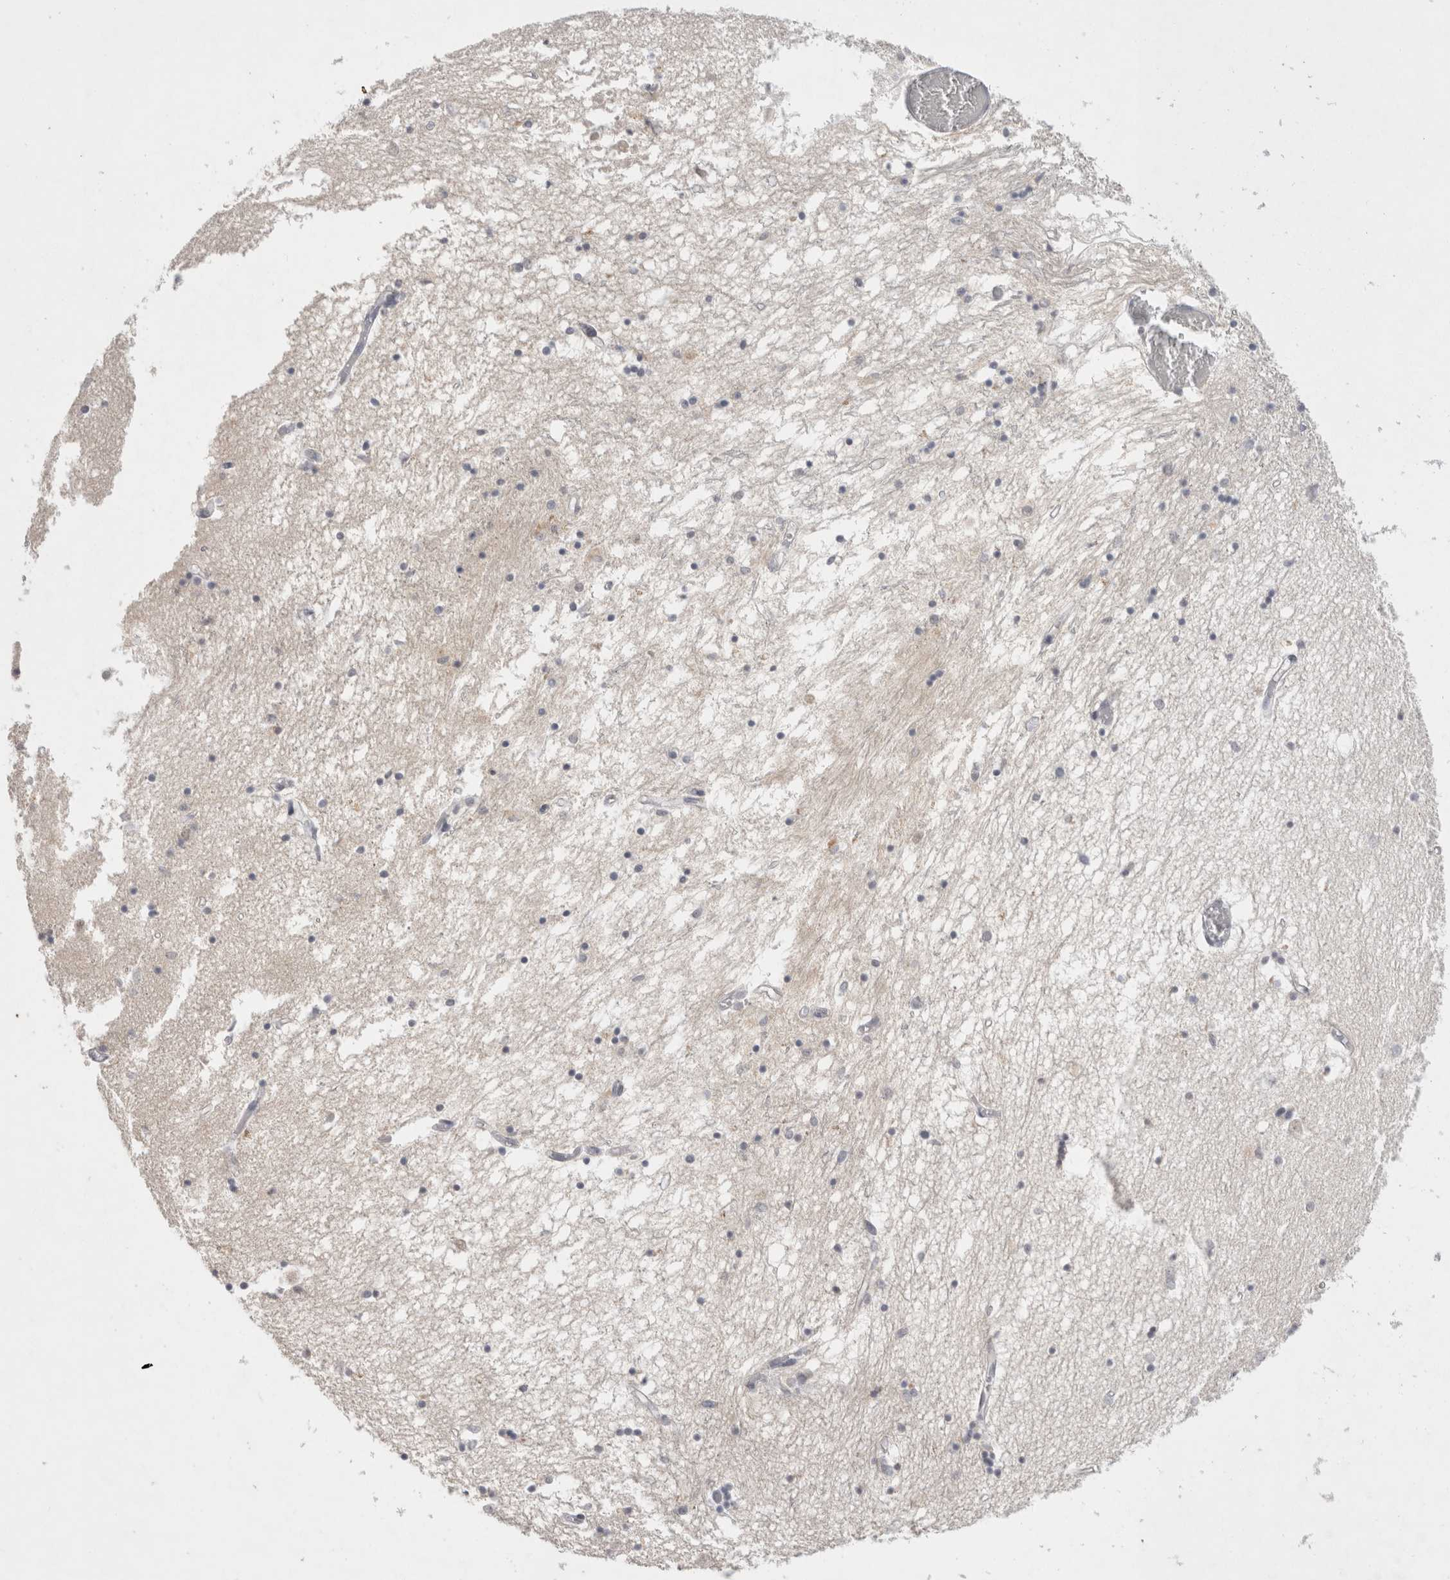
{"staining": {"intensity": "weak", "quantity": "<25%", "location": "nuclear"}, "tissue": "hippocampus", "cell_type": "Glial cells", "image_type": "normal", "snomed": [{"axis": "morphology", "description": "Normal tissue, NOS"}, {"axis": "topography", "description": "Hippocampus"}], "caption": "IHC photomicrograph of unremarkable hippocampus stained for a protein (brown), which shows no staining in glial cells. Brightfield microscopy of immunohistochemistry stained with DAB (brown) and hematoxylin (blue), captured at high magnification.", "gene": "RECQL4", "patient": {"sex": "male", "age": 70}}